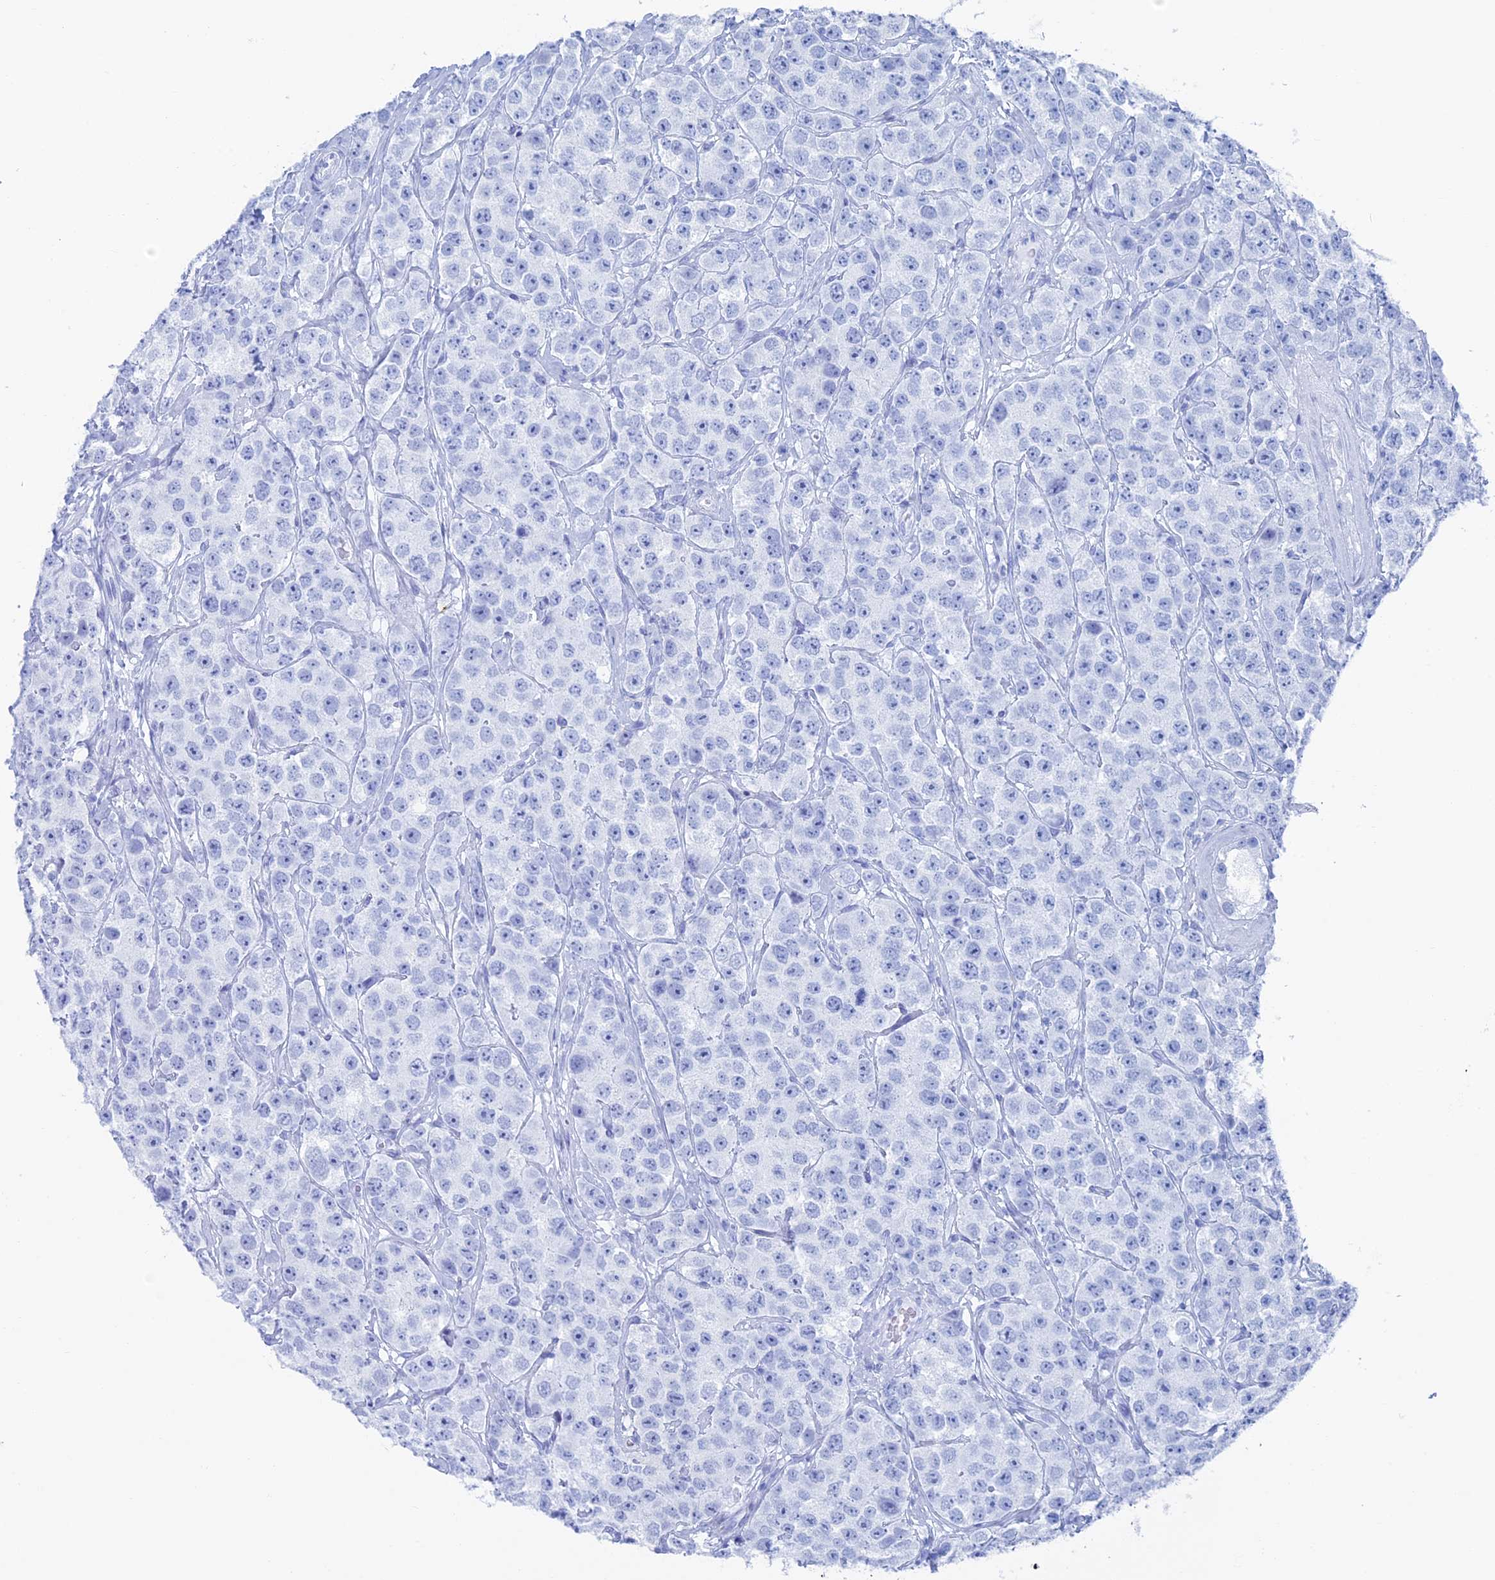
{"staining": {"intensity": "negative", "quantity": "none", "location": "none"}, "tissue": "testis cancer", "cell_type": "Tumor cells", "image_type": "cancer", "snomed": [{"axis": "morphology", "description": "Seminoma, NOS"}, {"axis": "topography", "description": "Testis"}], "caption": "This is an immunohistochemistry photomicrograph of testis seminoma. There is no positivity in tumor cells.", "gene": "TBC1D30", "patient": {"sex": "male", "age": 28}}